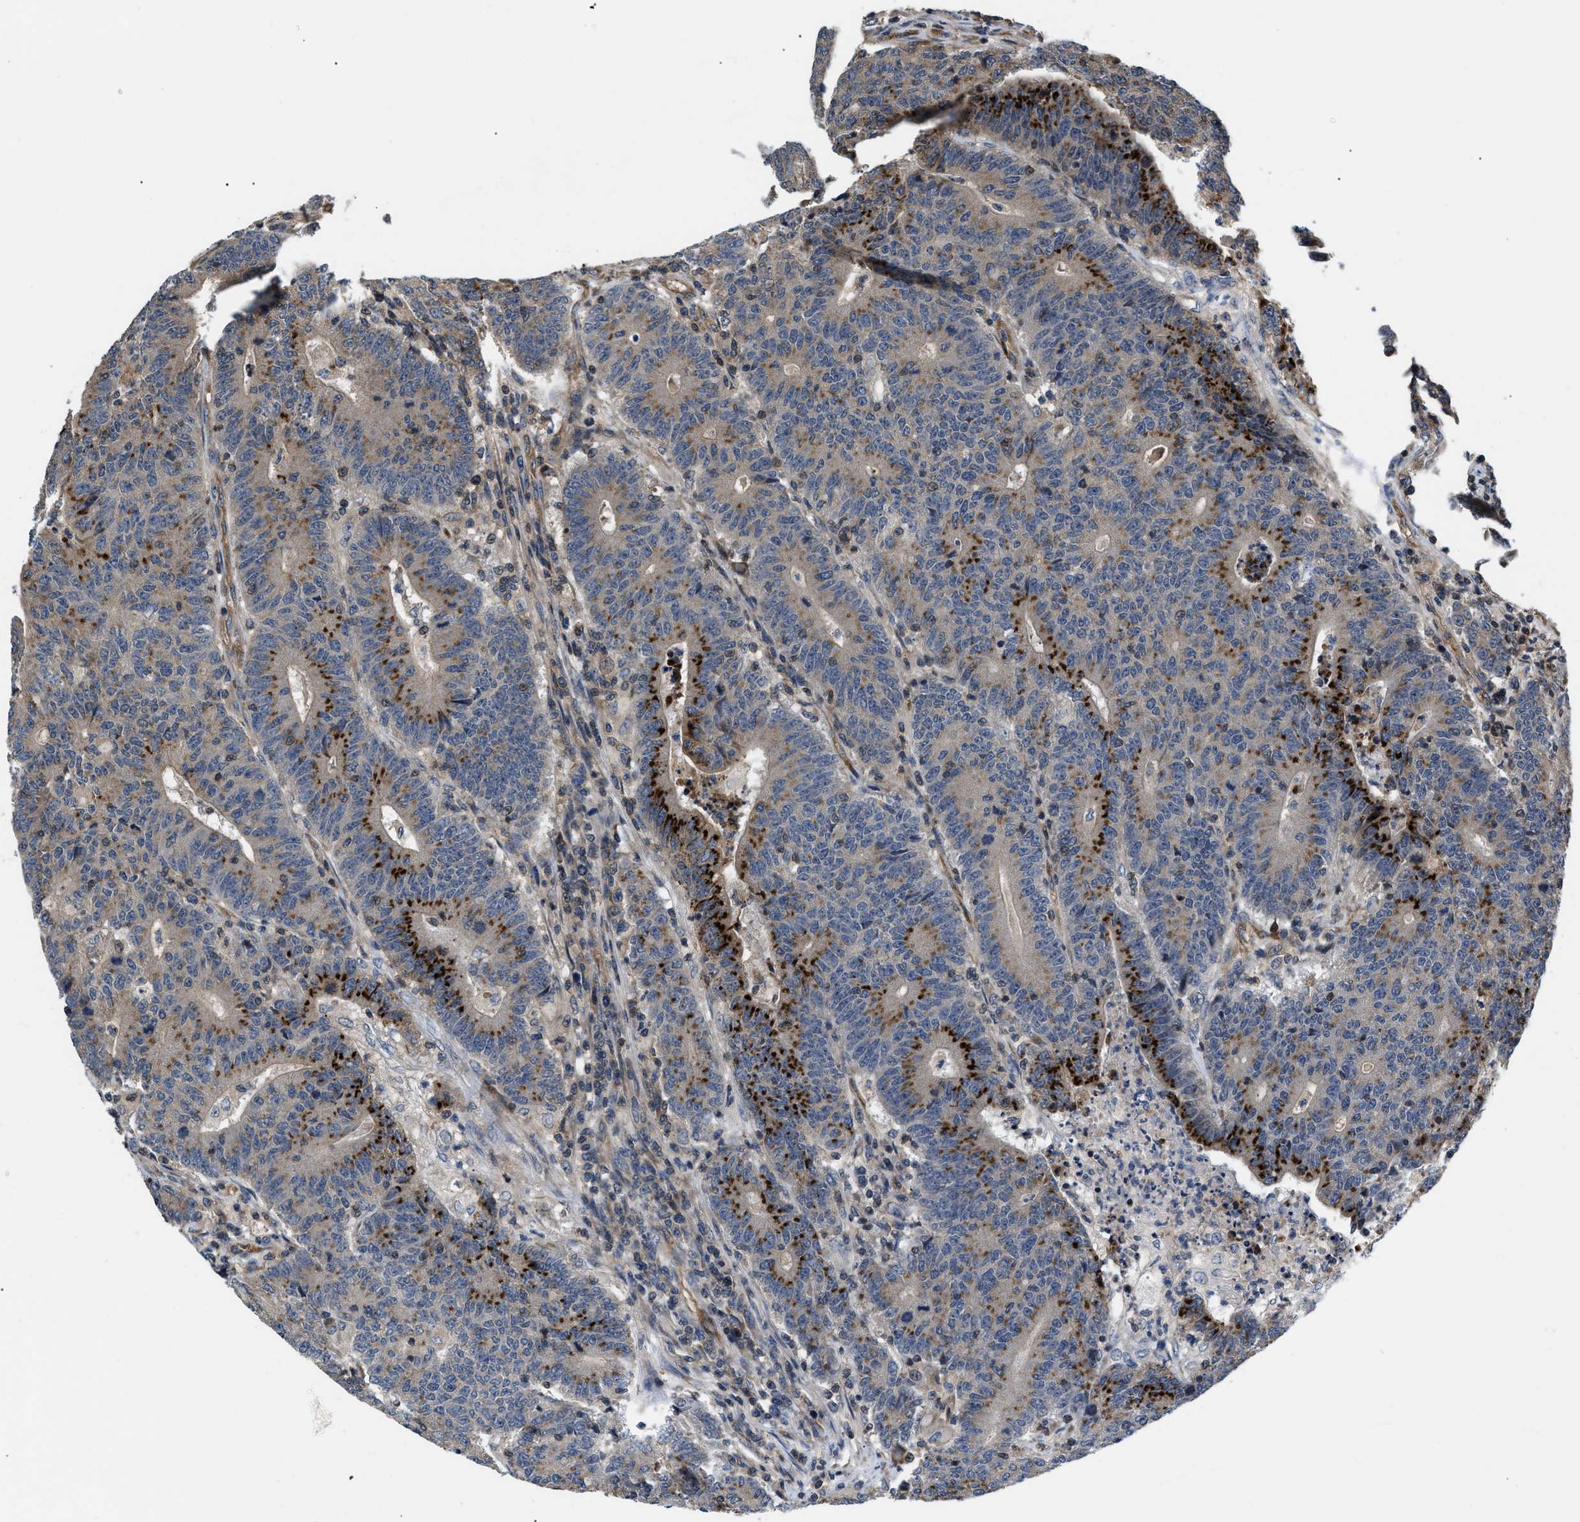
{"staining": {"intensity": "strong", "quantity": ">75%", "location": "cytoplasmic/membranous"}, "tissue": "colorectal cancer", "cell_type": "Tumor cells", "image_type": "cancer", "snomed": [{"axis": "morphology", "description": "Normal tissue, NOS"}, {"axis": "morphology", "description": "Adenocarcinoma, NOS"}, {"axis": "topography", "description": "Colon"}], "caption": "Immunohistochemical staining of human colorectal cancer (adenocarcinoma) demonstrates high levels of strong cytoplasmic/membranous expression in about >75% of tumor cells.", "gene": "HMGCR", "patient": {"sex": "female", "age": 75}}